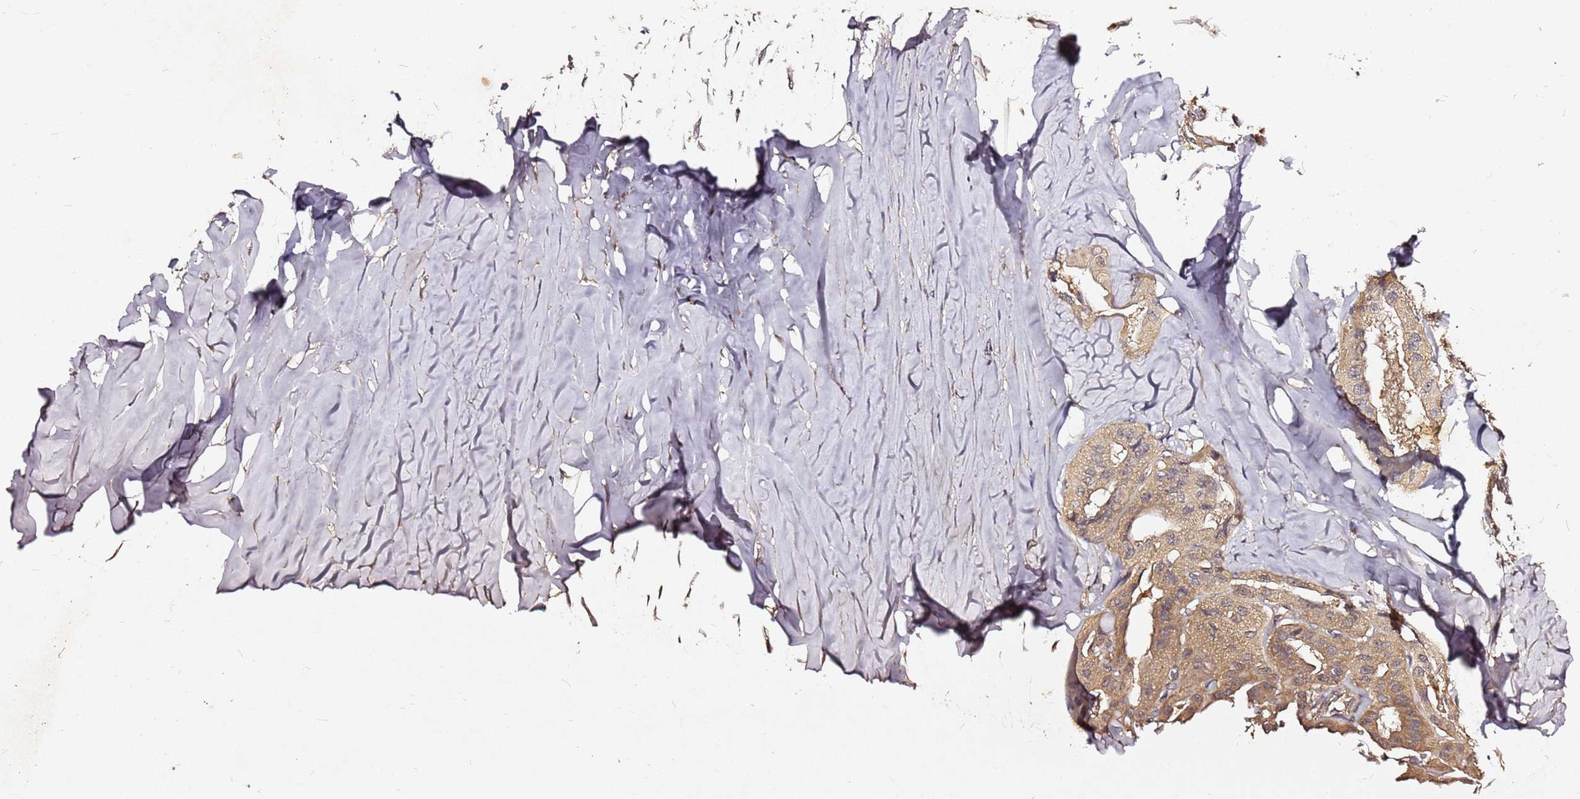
{"staining": {"intensity": "moderate", "quantity": ">75%", "location": "cytoplasmic/membranous"}, "tissue": "thyroid cancer", "cell_type": "Tumor cells", "image_type": "cancer", "snomed": [{"axis": "morphology", "description": "Papillary adenocarcinoma, NOS"}, {"axis": "topography", "description": "Thyroid gland"}], "caption": "Thyroid cancer stained with a protein marker displays moderate staining in tumor cells.", "gene": "C6orf136", "patient": {"sex": "female", "age": 59}}